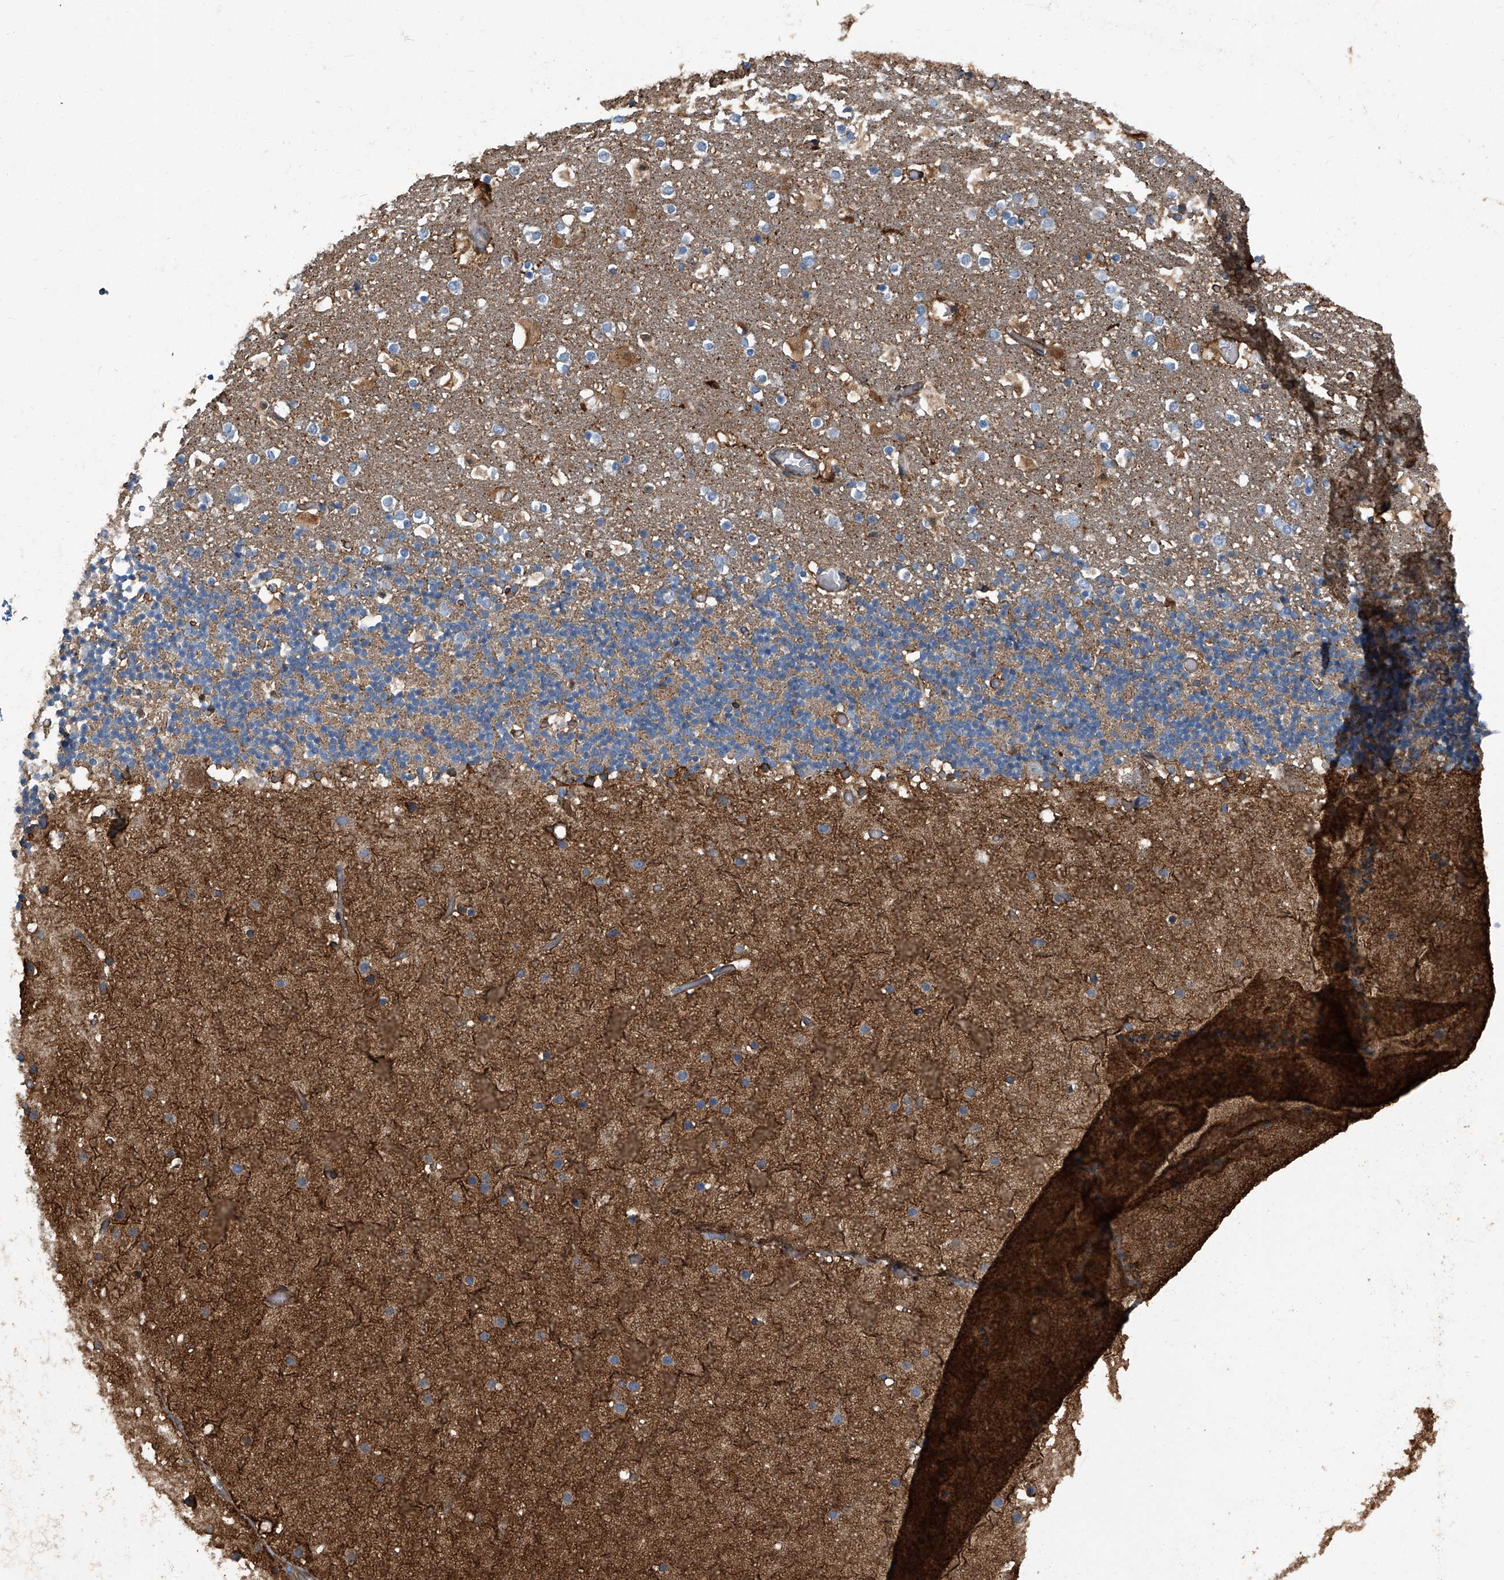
{"staining": {"intensity": "weak", "quantity": "25%-75%", "location": "cytoplasmic/membranous"}, "tissue": "cerebellum", "cell_type": "Cells in granular layer", "image_type": "normal", "snomed": [{"axis": "morphology", "description": "Normal tissue, NOS"}, {"axis": "topography", "description": "Cerebellum"}], "caption": "Human cerebellum stained for a protein (brown) demonstrates weak cytoplasmic/membranous positive staining in approximately 25%-75% of cells in granular layer.", "gene": "SEPTIN7", "patient": {"sex": "male", "age": 57}}